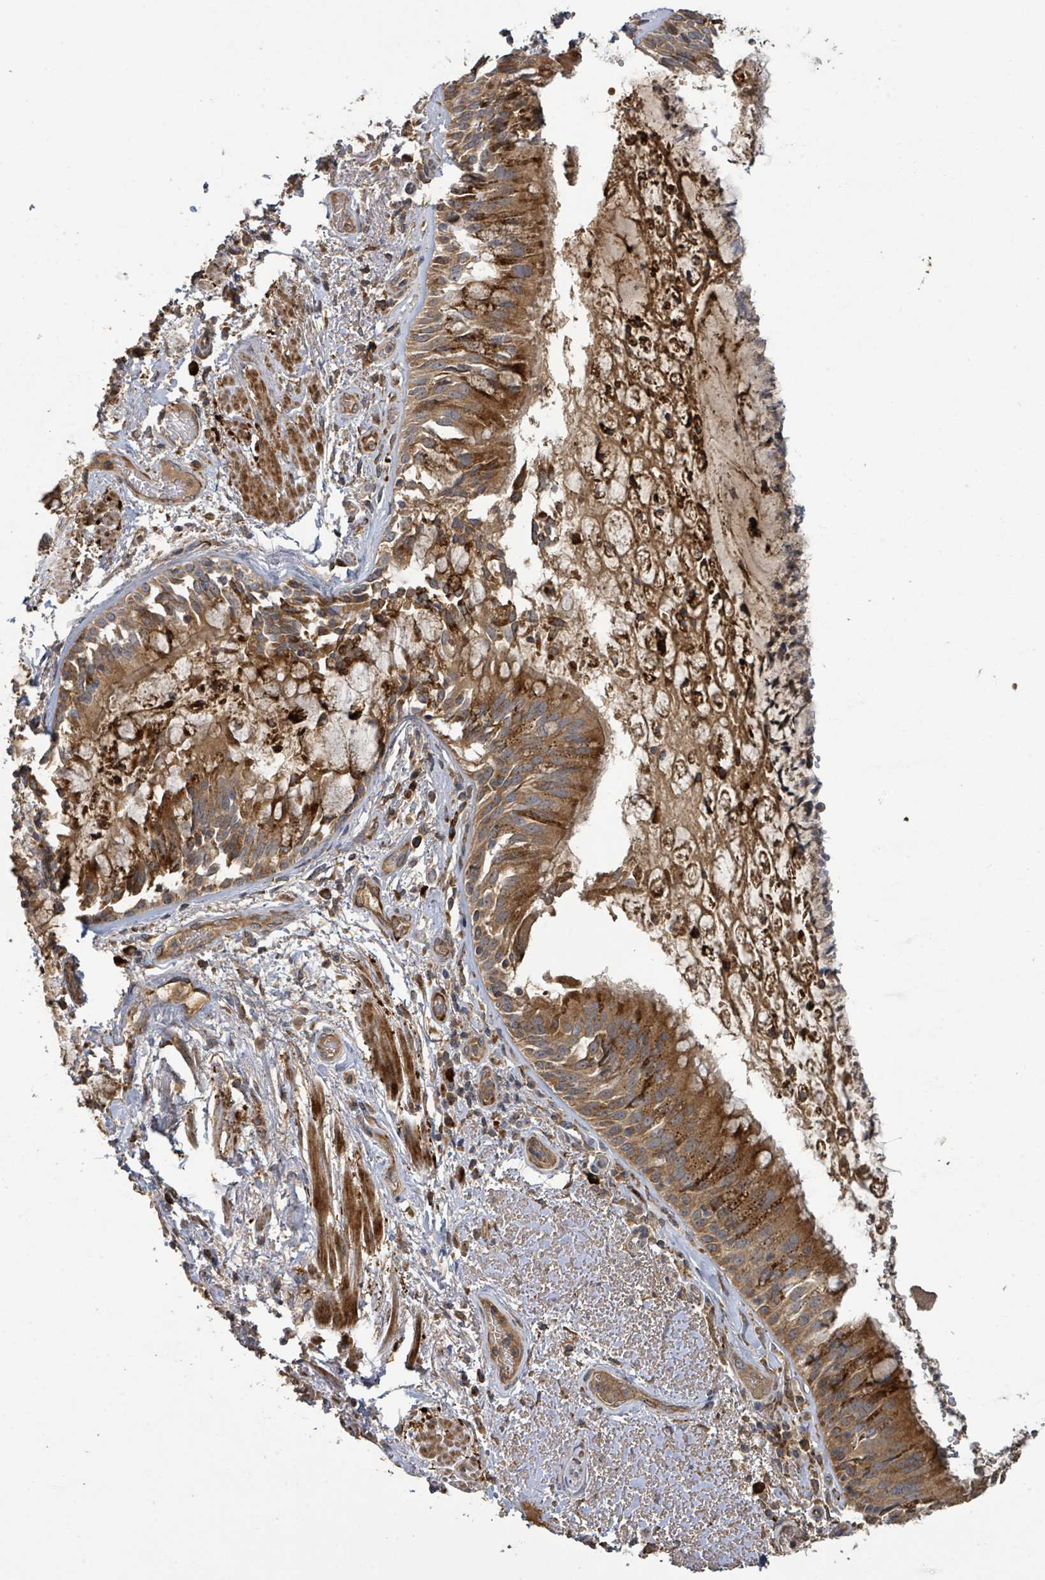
{"staining": {"intensity": "strong", "quantity": ">75%", "location": "cytoplasmic/membranous"}, "tissue": "bronchus", "cell_type": "Respiratory epithelial cells", "image_type": "normal", "snomed": [{"axis": "morphology", "description": "Normal tissue, NOS"}, {"axis": "topography", "description": "Cartilage tissue"}, {"axis": "topography", "description": "Bronchus"}], "caption": "This histopathology image demonstrates immunohistochemistry (IHC) staining of benign human bronchus, with high strong cytoplasmic/membranous expression in approximately >75% of respiratory epithelial cells.", "gene": "STARD4", "patient": {"sex": "male", "age": 63}}